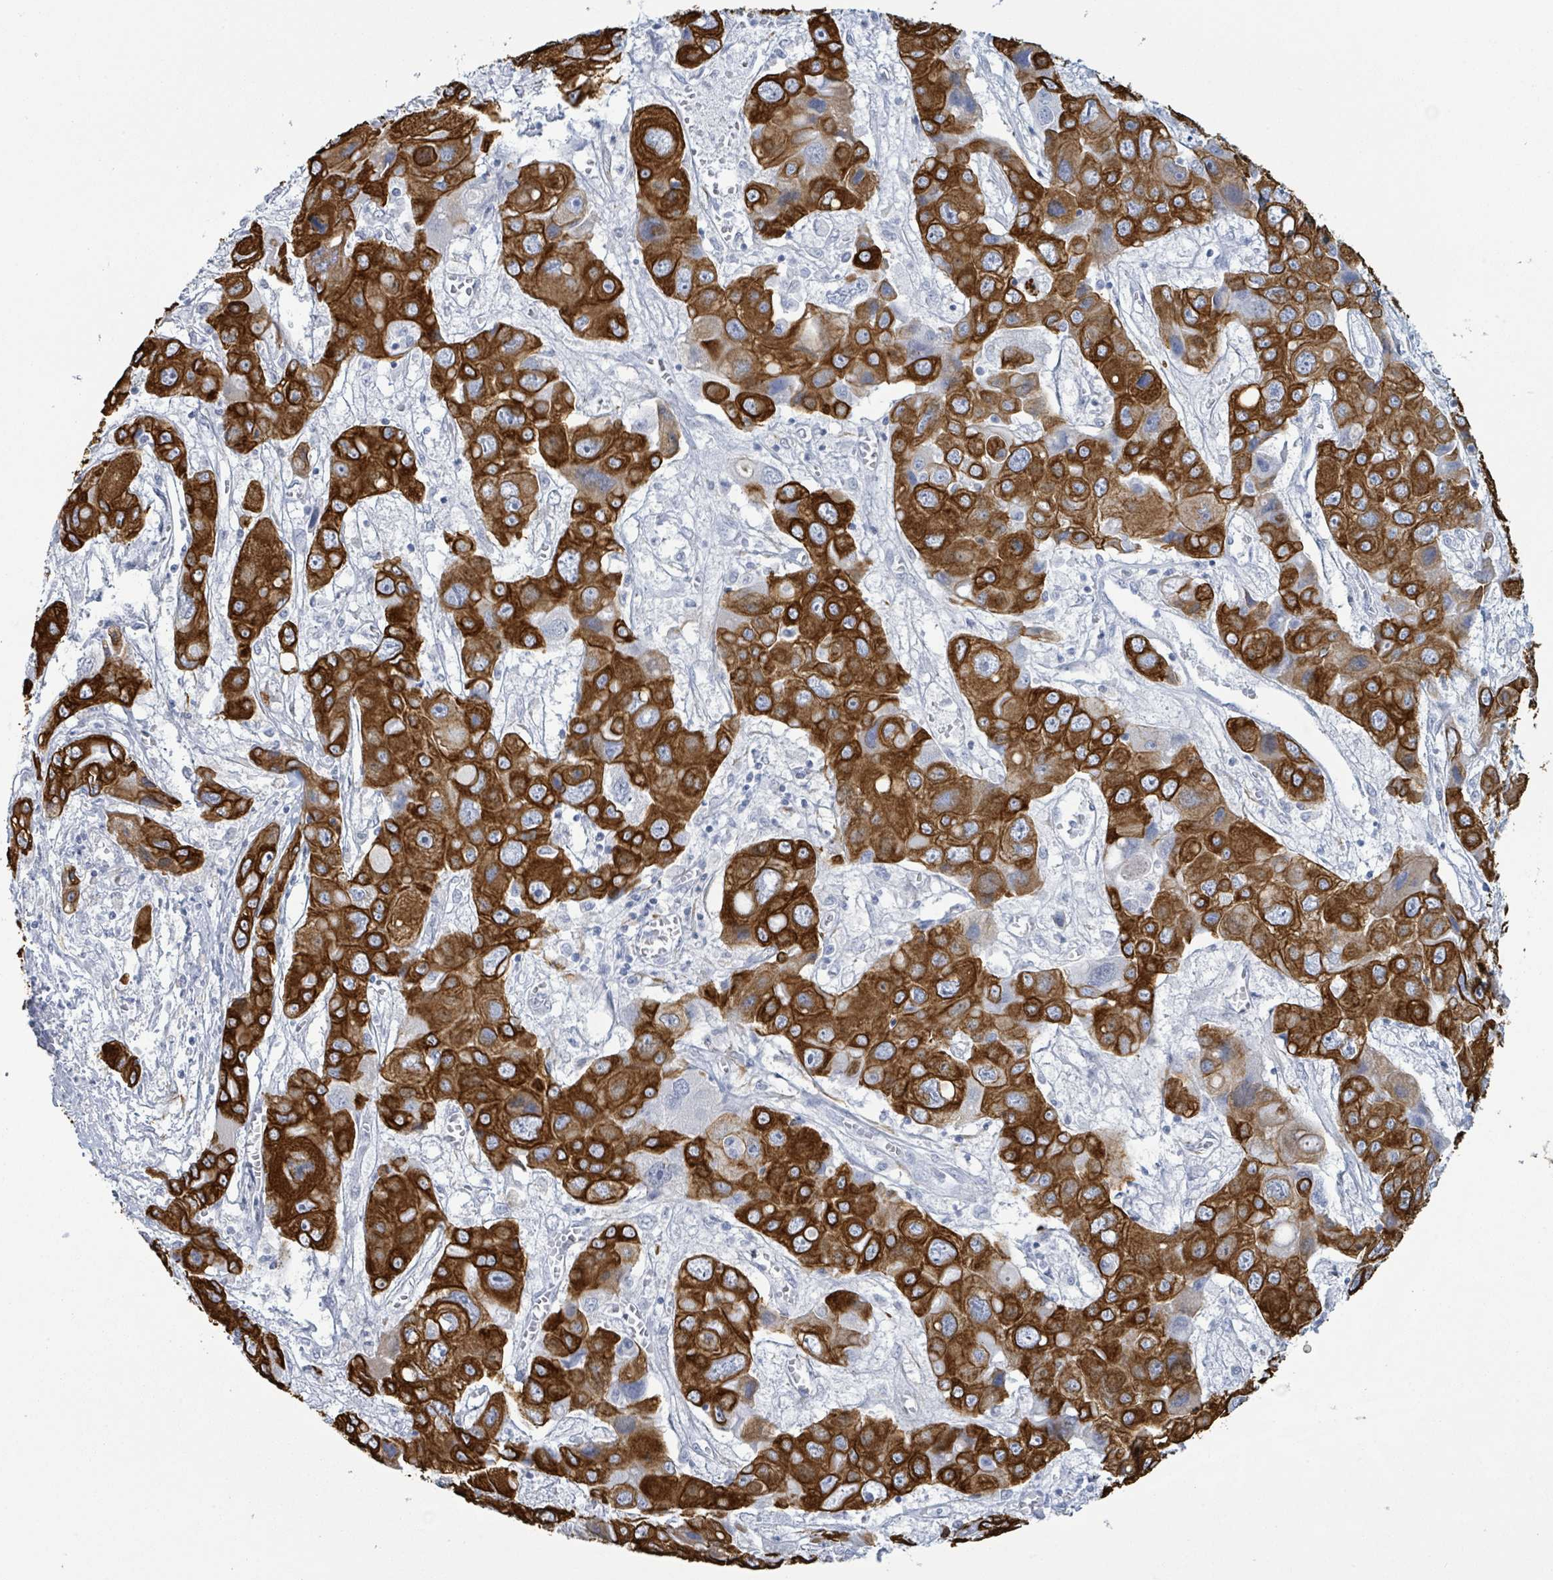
{"staining": {"intensity": "strong", "quantity": ">75%", "location": "cytoplasmic/membranous"}, "tissue": "liver cancer", "cell_type": "Tumor cells", "image_type": "cancer", "snomed": [{"axis": "morphology", "description": "Cholangiocarcinoma"}, {"axis": "topography", "description": "Liver"}], "caption": "The photomicrograph displays staining of liver cancer, revealing strong cytoplasmic/membranous protein expression (brown color) within tumor cells.", "gene": "KRT8", "patient": {"sex": "male", "age": 67}}